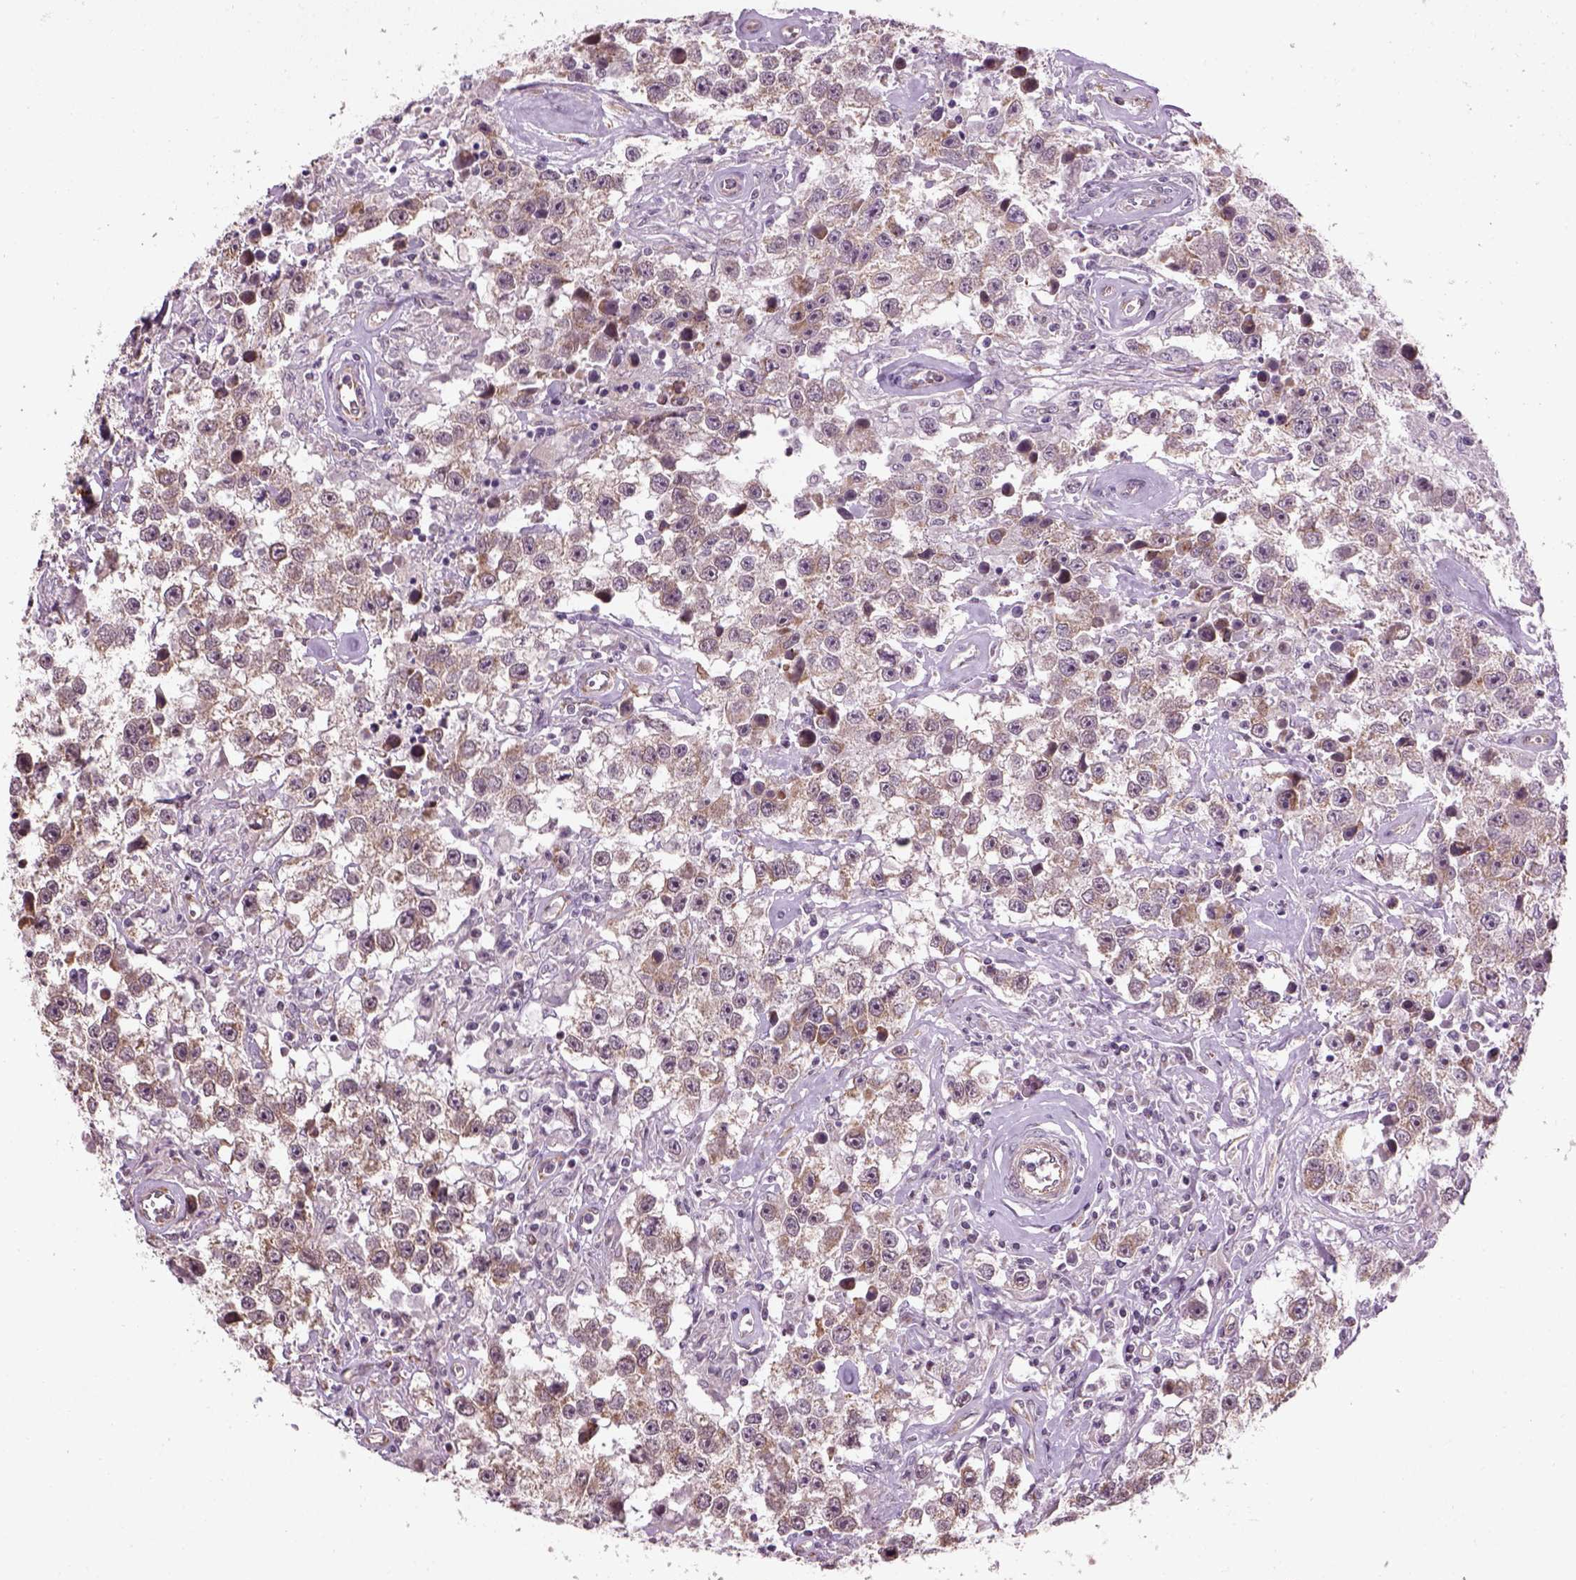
{"staining": {"intensity": "weak", "quantity": ">75%", "location": "cytoplasmic/membranous"}, "tissue": "testis cancer", "cell_type": "Tumor cells", "image_type": "cancer", "snomed": [{"axis": "morphology", "description": "Seminoma, NOS"}, {"axis": "topography", "description": "Testis"}], "caption": "This micrograph demonstrates IHC staining of human testis seminoma, with low weak cytoplasmic/membranous expression in about >75% of tumor cells.", "gene": "XK", "patient": {"sex": "male", "age": 43}}